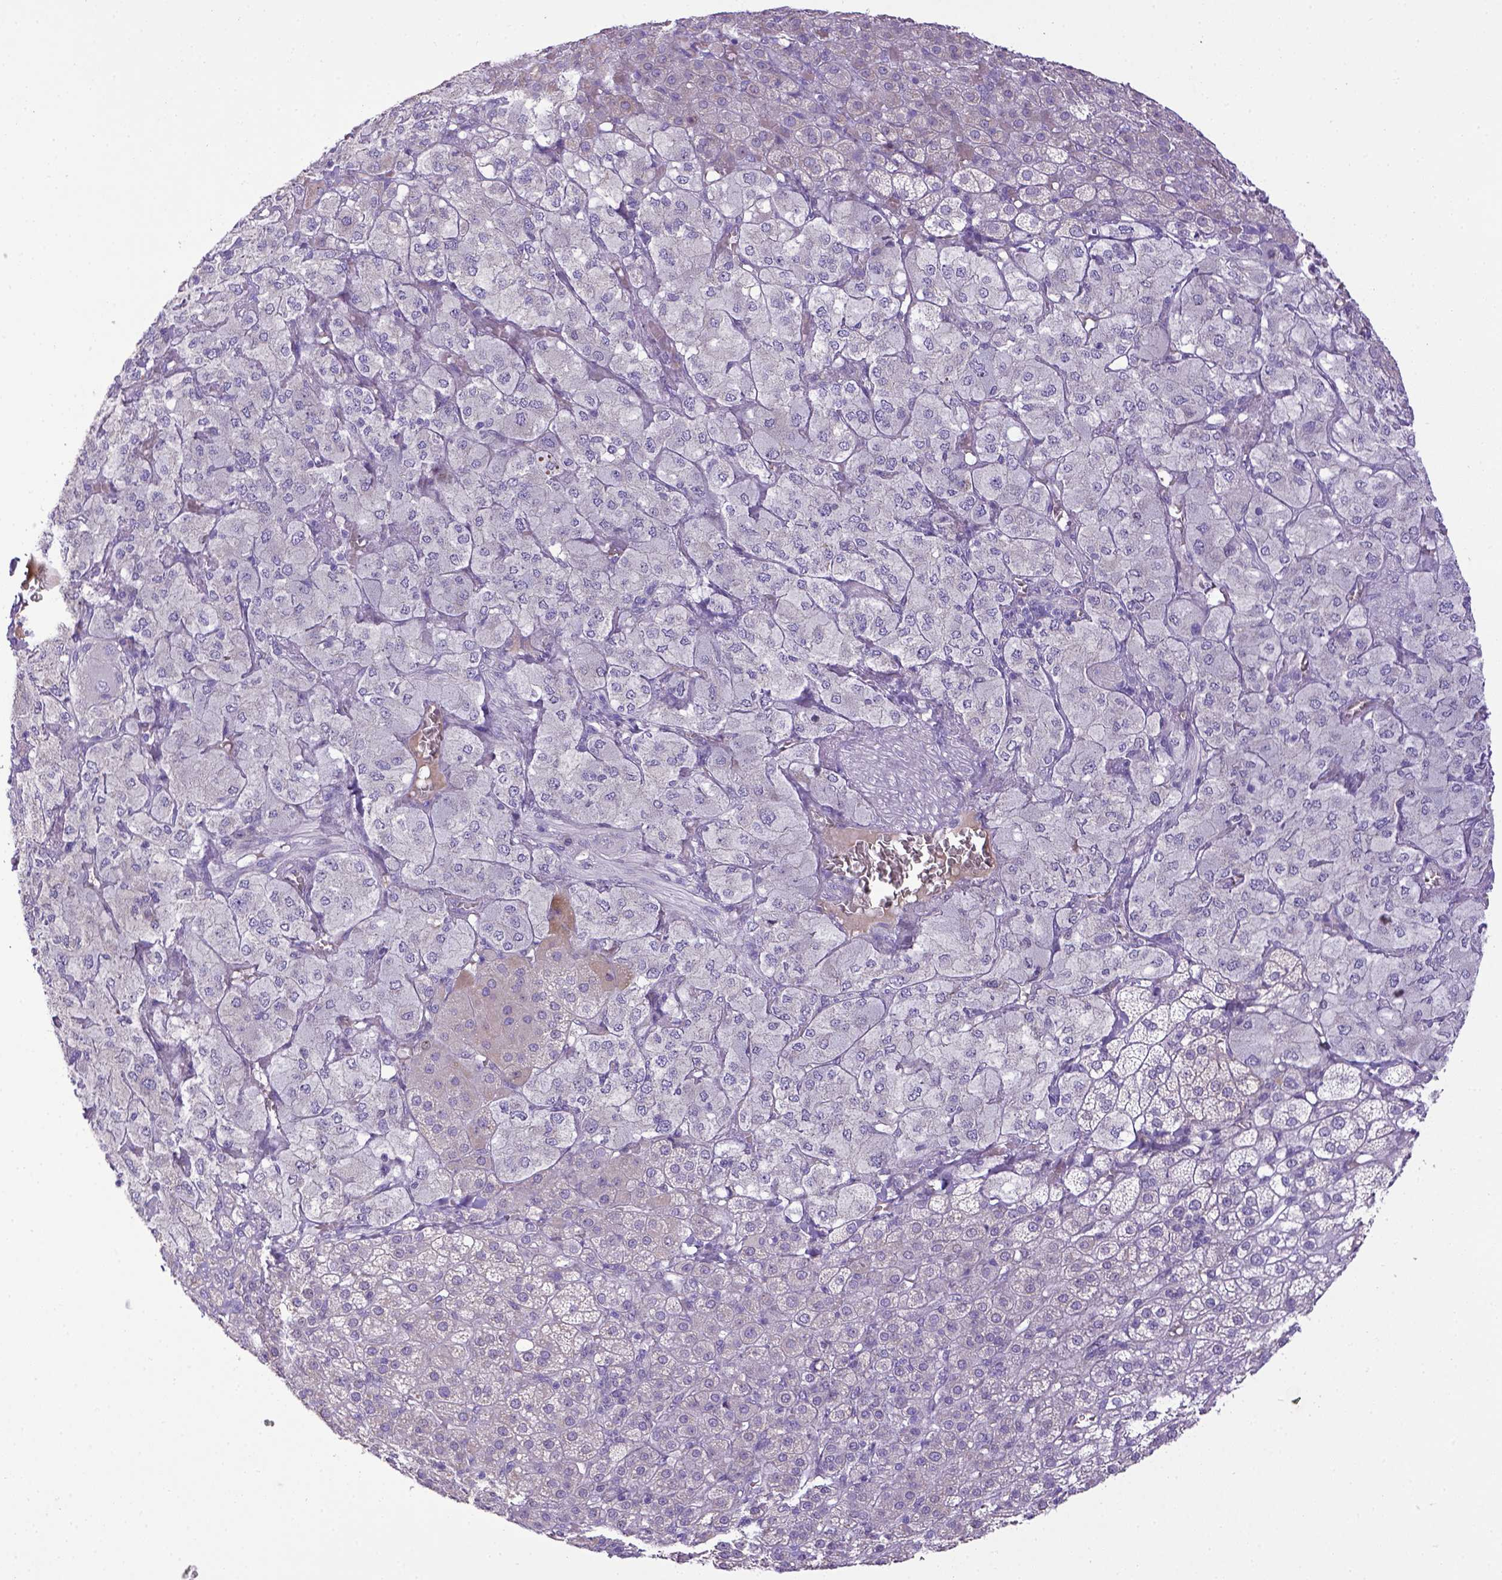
{"staining": {"intensity": "negative", "quantity": "none", "location": "none"}, "tissue": "adrenal gland", "cell_type": "Glandular cells", "image_type": "normal", "snomed": [{"axis": "morphology", "description": "Normal tissue, NOS"}, {"axis": "topography", "description": "Adrenal gland"}], "caption": "Immunohistochemistry of unremarkable human adrenal gland demonstrates no positivity in glandular cells. Nuclei are stained in blue.", "gene": "CD40", "patient": {"sex": "female", "age": 60}}